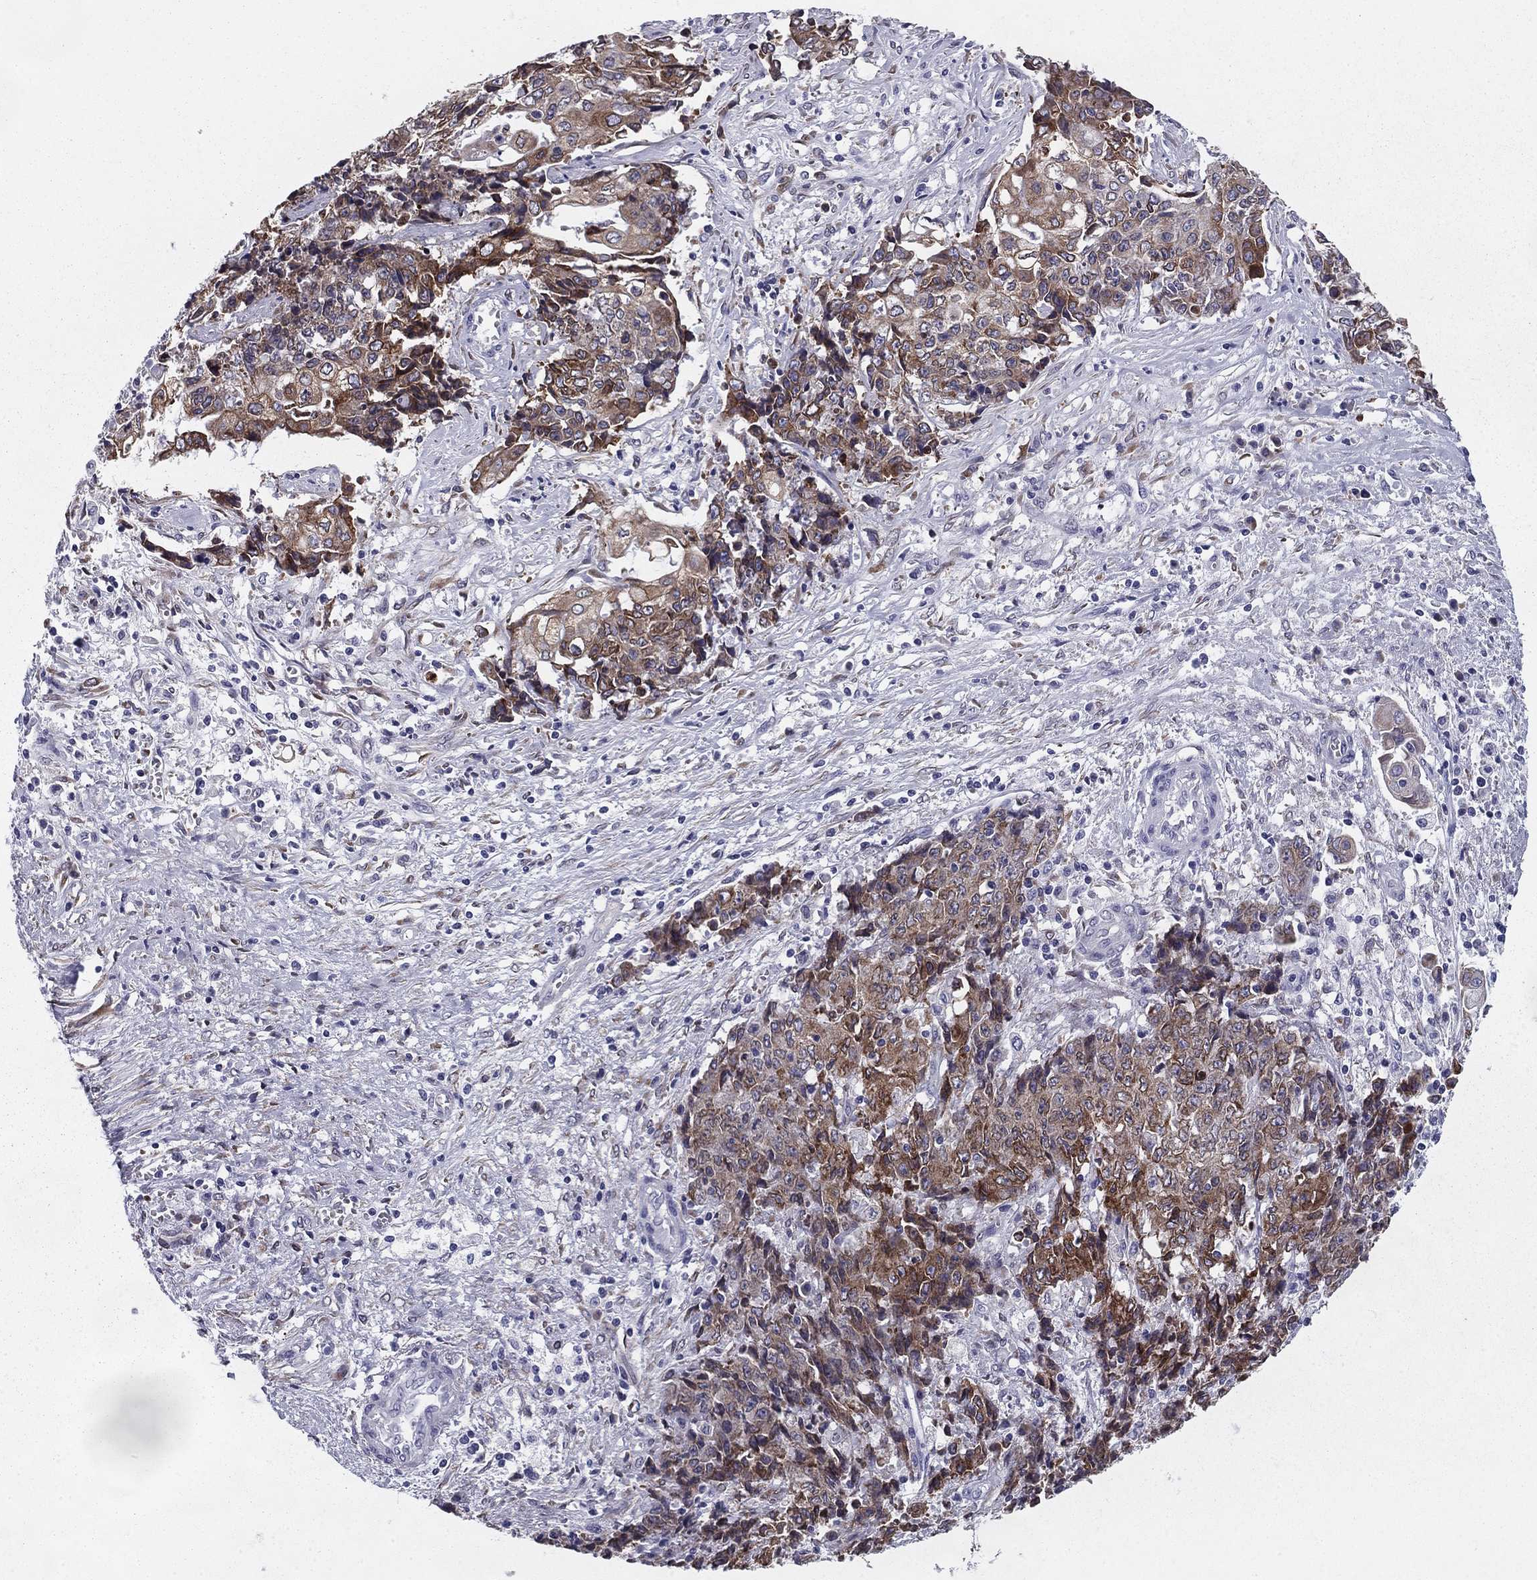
{"staining": {"intensity": "moderate", "quantity": "<25%", "location": "cytoplasmic/membranous"}, "tissue": "ovarian cancer", "cell_type": "Tumor cells", "image_type": "cancer", "snomed": [{"axis": "morphology", "description": "Carcinoma, endometroid"}, {"axis": "topography", "description": "Ovary"}], "caption": "Brown immunohistochemical staining in ovarian cancer demonstrates moderate cytoplasmic/membranous expression in about <25% of tumor cells.", "gene": "TMED3", "patient": {"sex": "female", "age": 42}}